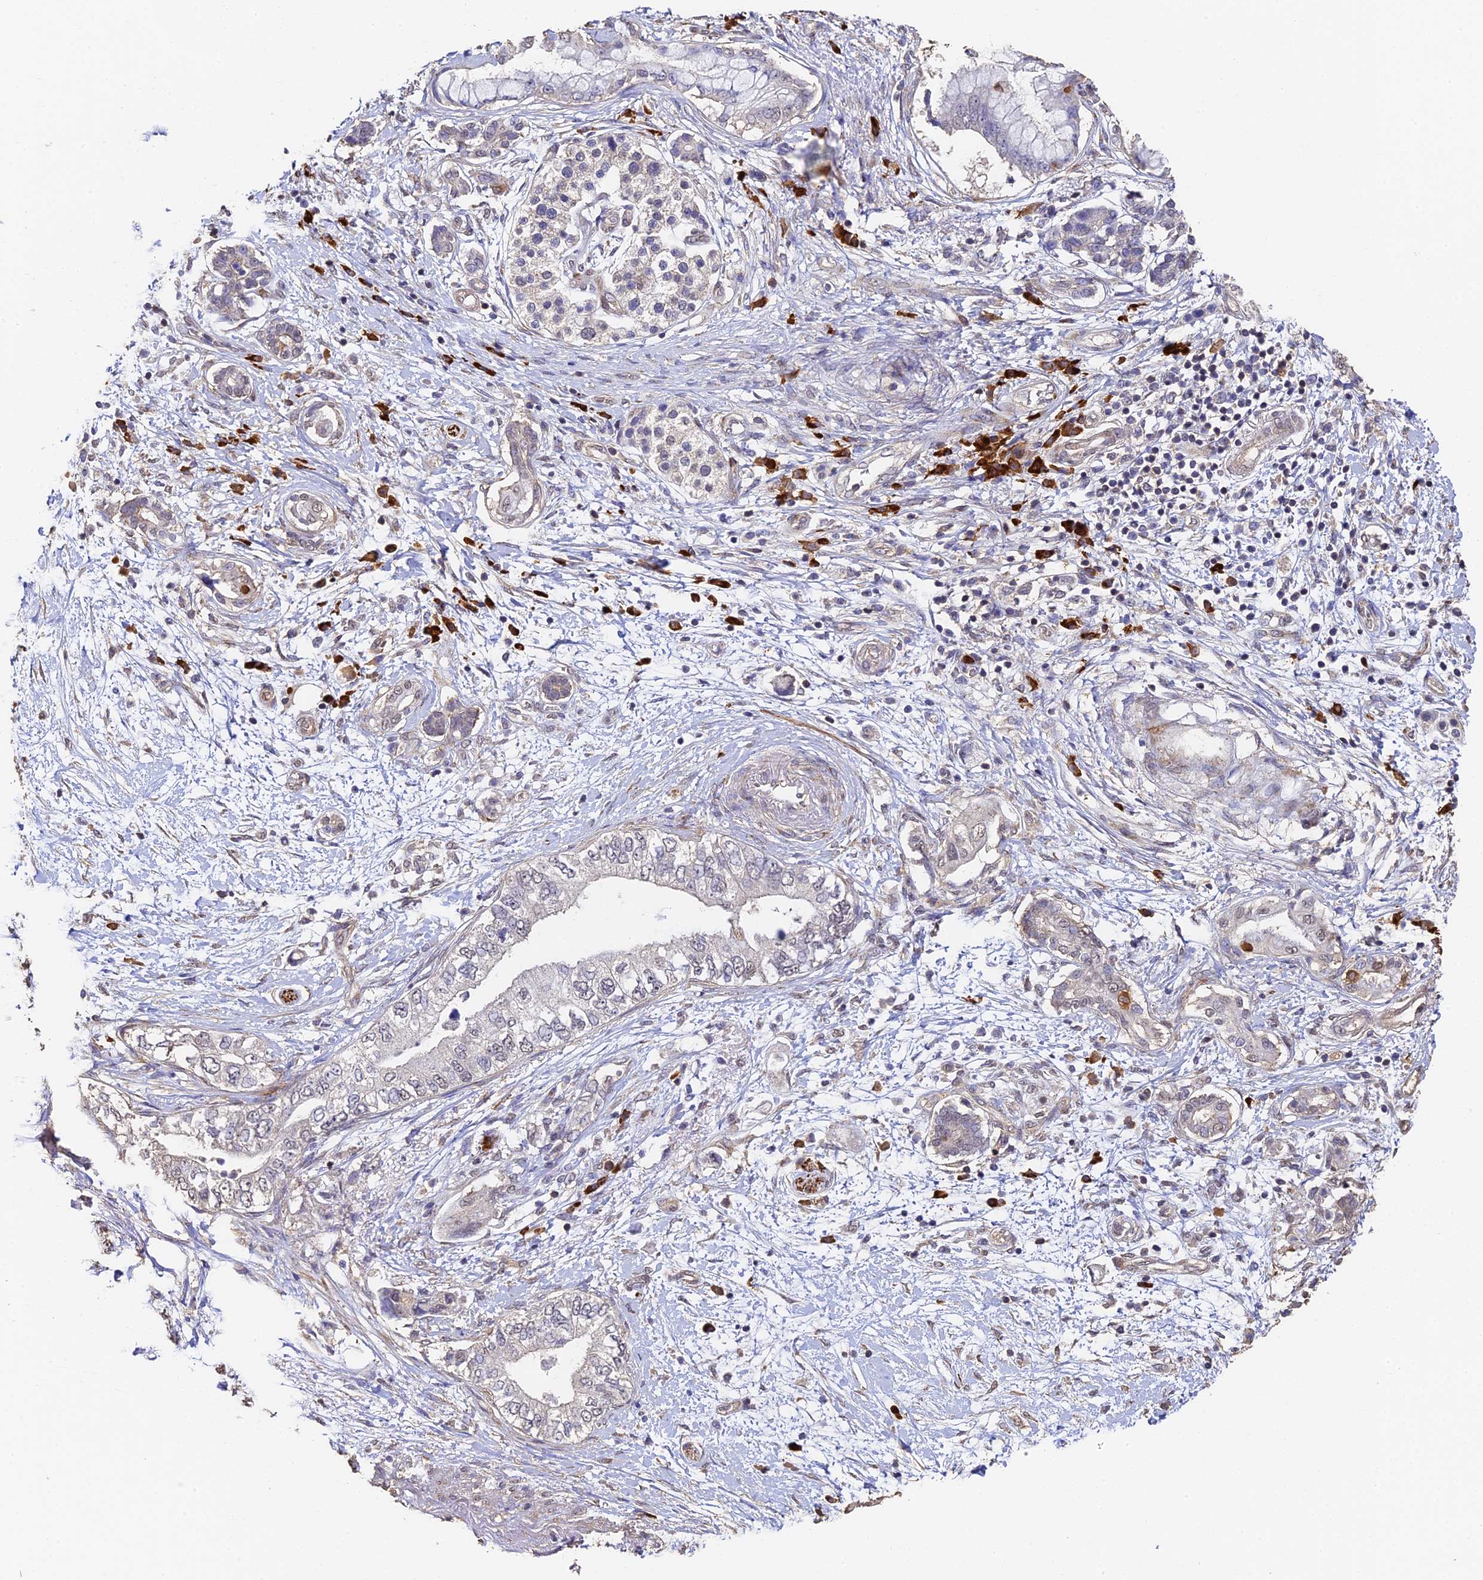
{"staining": {"intensity": "negative", "quantity": "none", "location": "none"}, "tissue": "pancreatic cancer", "cell_type": "Tumor cells", "image_type": "cancer", "snomed": [{"axis": "morphology", "description": "Adenocarcinoma, NOS"}, {"axis": "topography", "description": "Pancreas"}], "caption": "Tumor cells show no significant protein positivity in pancreatic cancer.", "gene": "SLC11A1", "patient": {"sex": "female", "age": 73}}